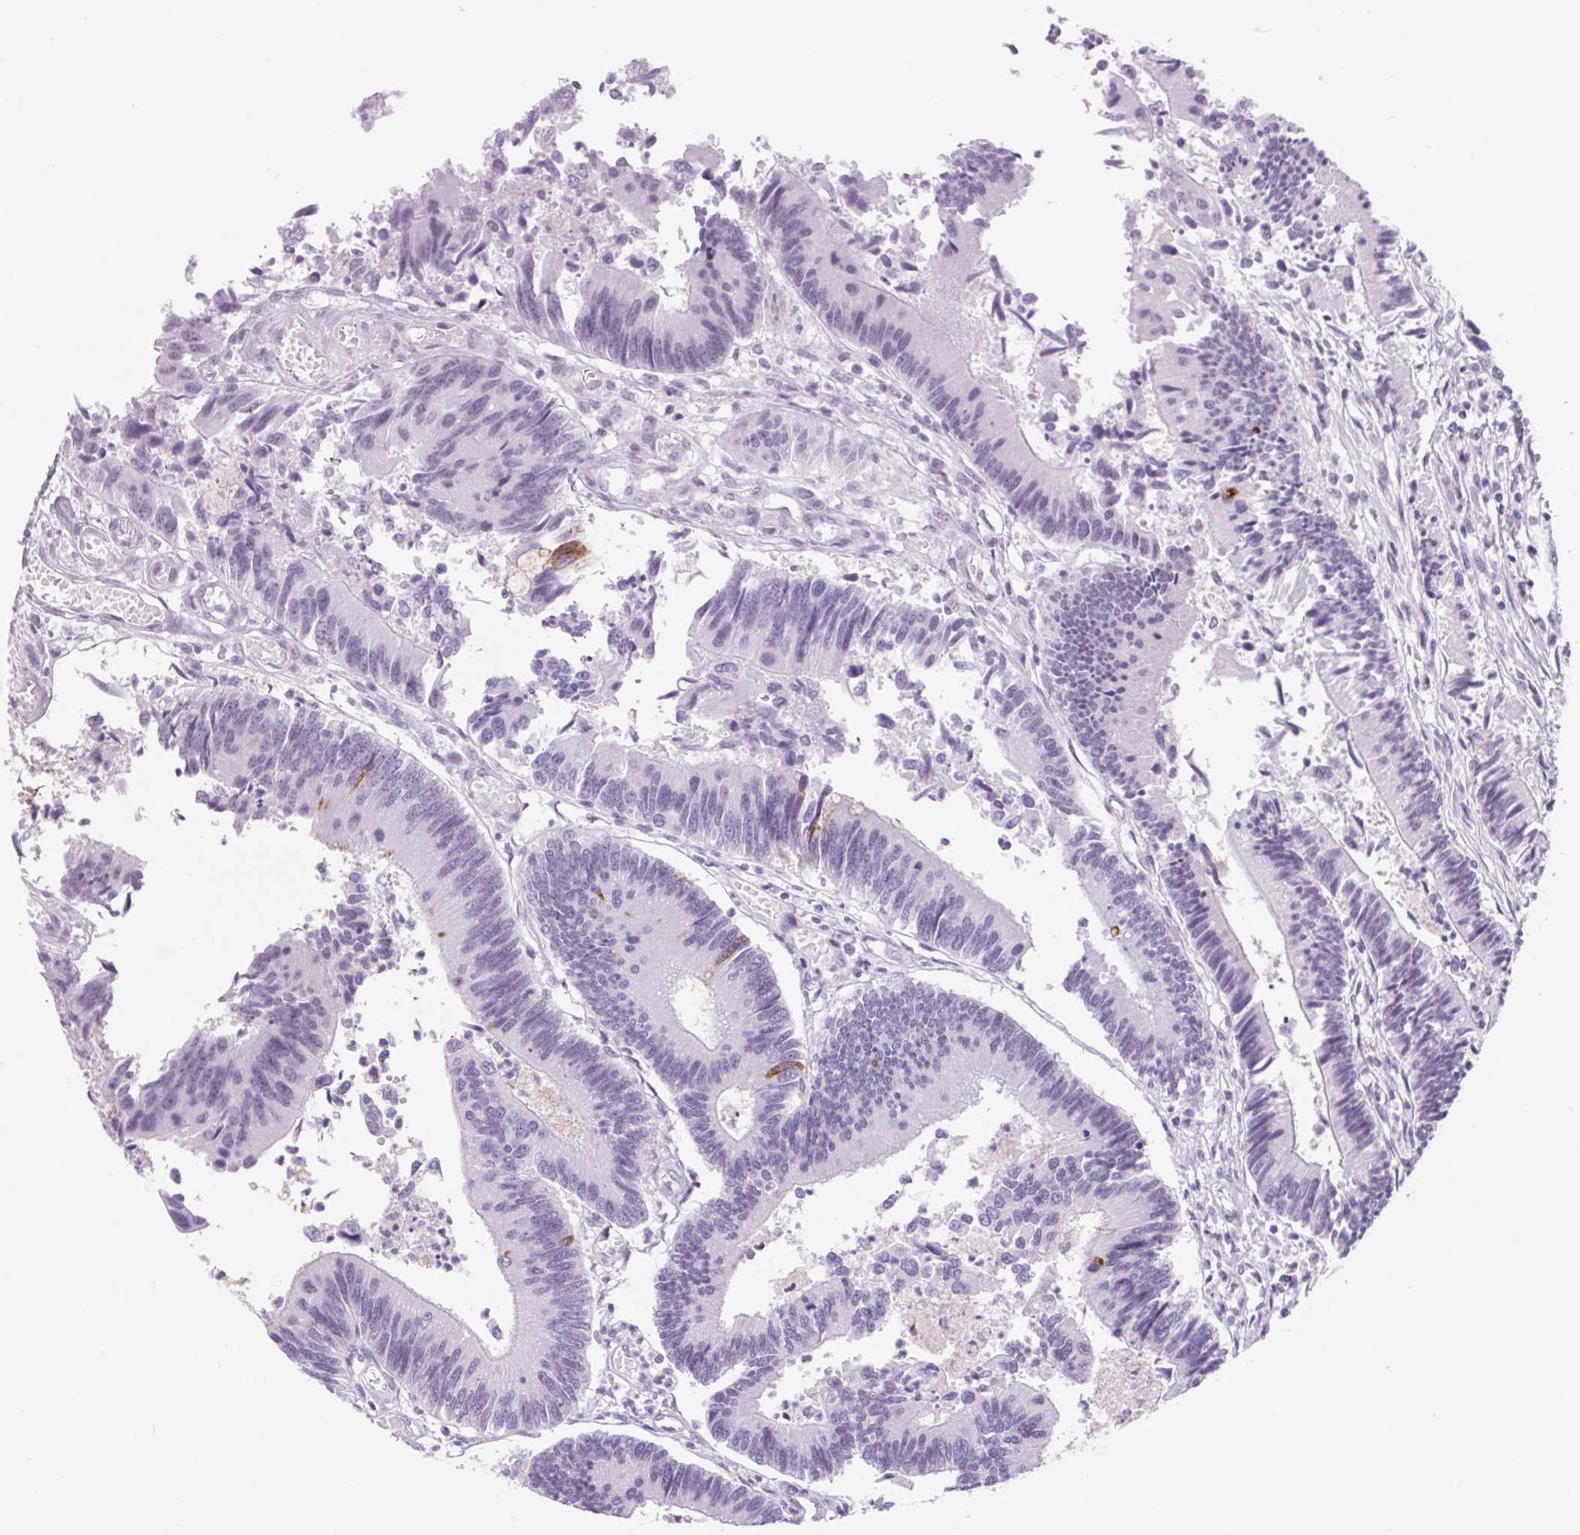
{"staining": {"intensity": "moderate", "quantity": "<25%", "location": "cytoplasmic/membranous"}, "tissue": "colorectal cancer", "cell_type": "Tumor cells", "image_type": "cancer", "snomed": [{"axis": "morphology", "description": "Adenocarcinoma, NOS"}, {"axis": "topography", "description": "Colon"}], "caption": "Tumor cells show low levels of moderate cytoplasmic/membranous expression in about <25% of cells in human colorectal cancer. (Stains: DAB (3,3'-diaminobenzidine) in brown, nuclei in blue, Microscopy: brightfield microscopy at high magnification).", "gene": "BCAS1", "patient": {"sex": "female", "age": 67}}